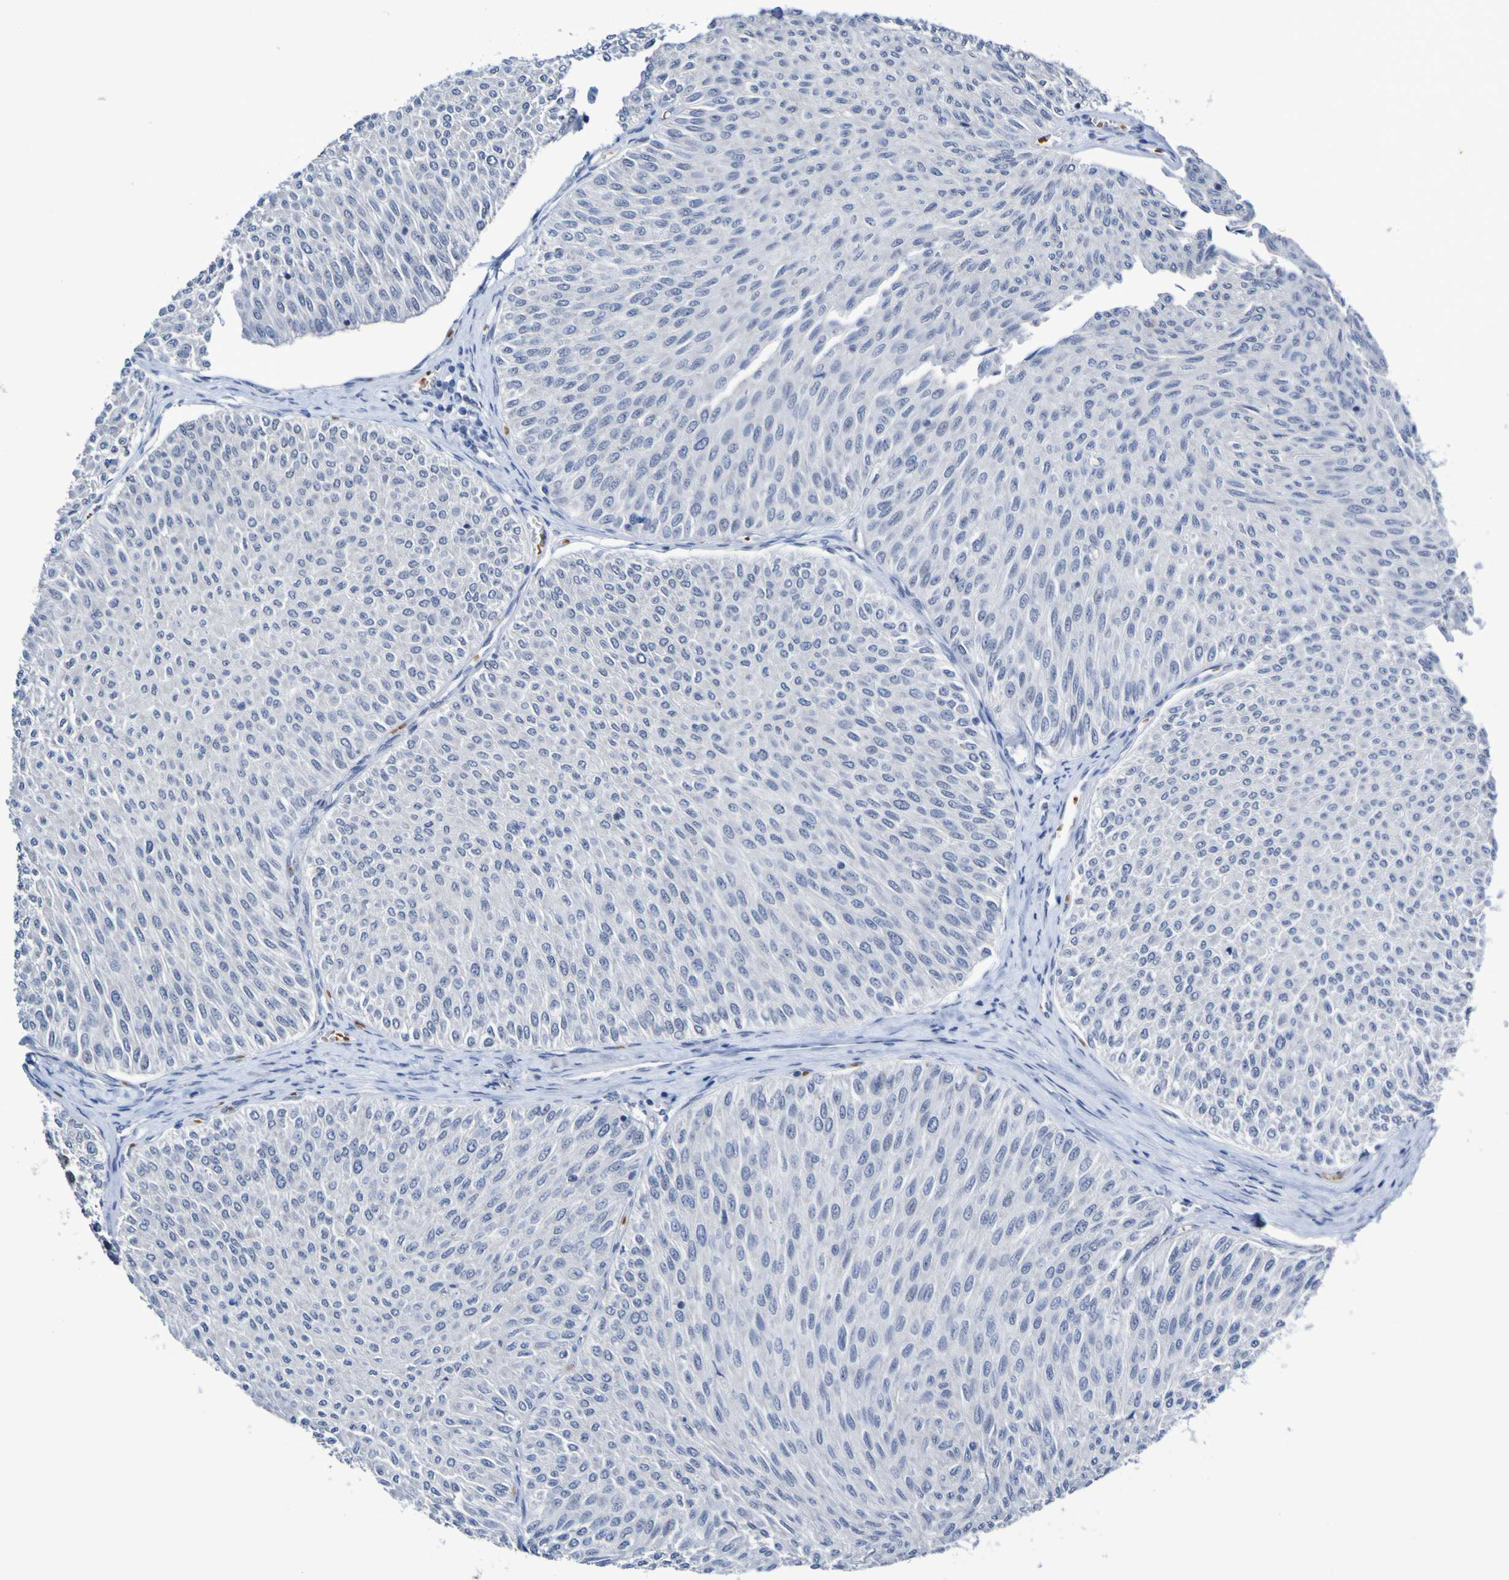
{"staining": {"intensity": "negative", "quantity": "none", "location": "none"}, "tissue": "urothelial cancer", "cell_type": "Tumor cells", "image_type": "cancer", "snomed": [{"axis": "morphology", "description": "Urothelial carcinoma, Low grade"}, {"axis": "topography", "description": "Urinary bladder"}], "caption": "The photomicrograph reveals no staining of tumor cells in low-grade urothelial carcinoma.", "gene": "PCGF1", "patient": {"sex": "male", "age": 78}}